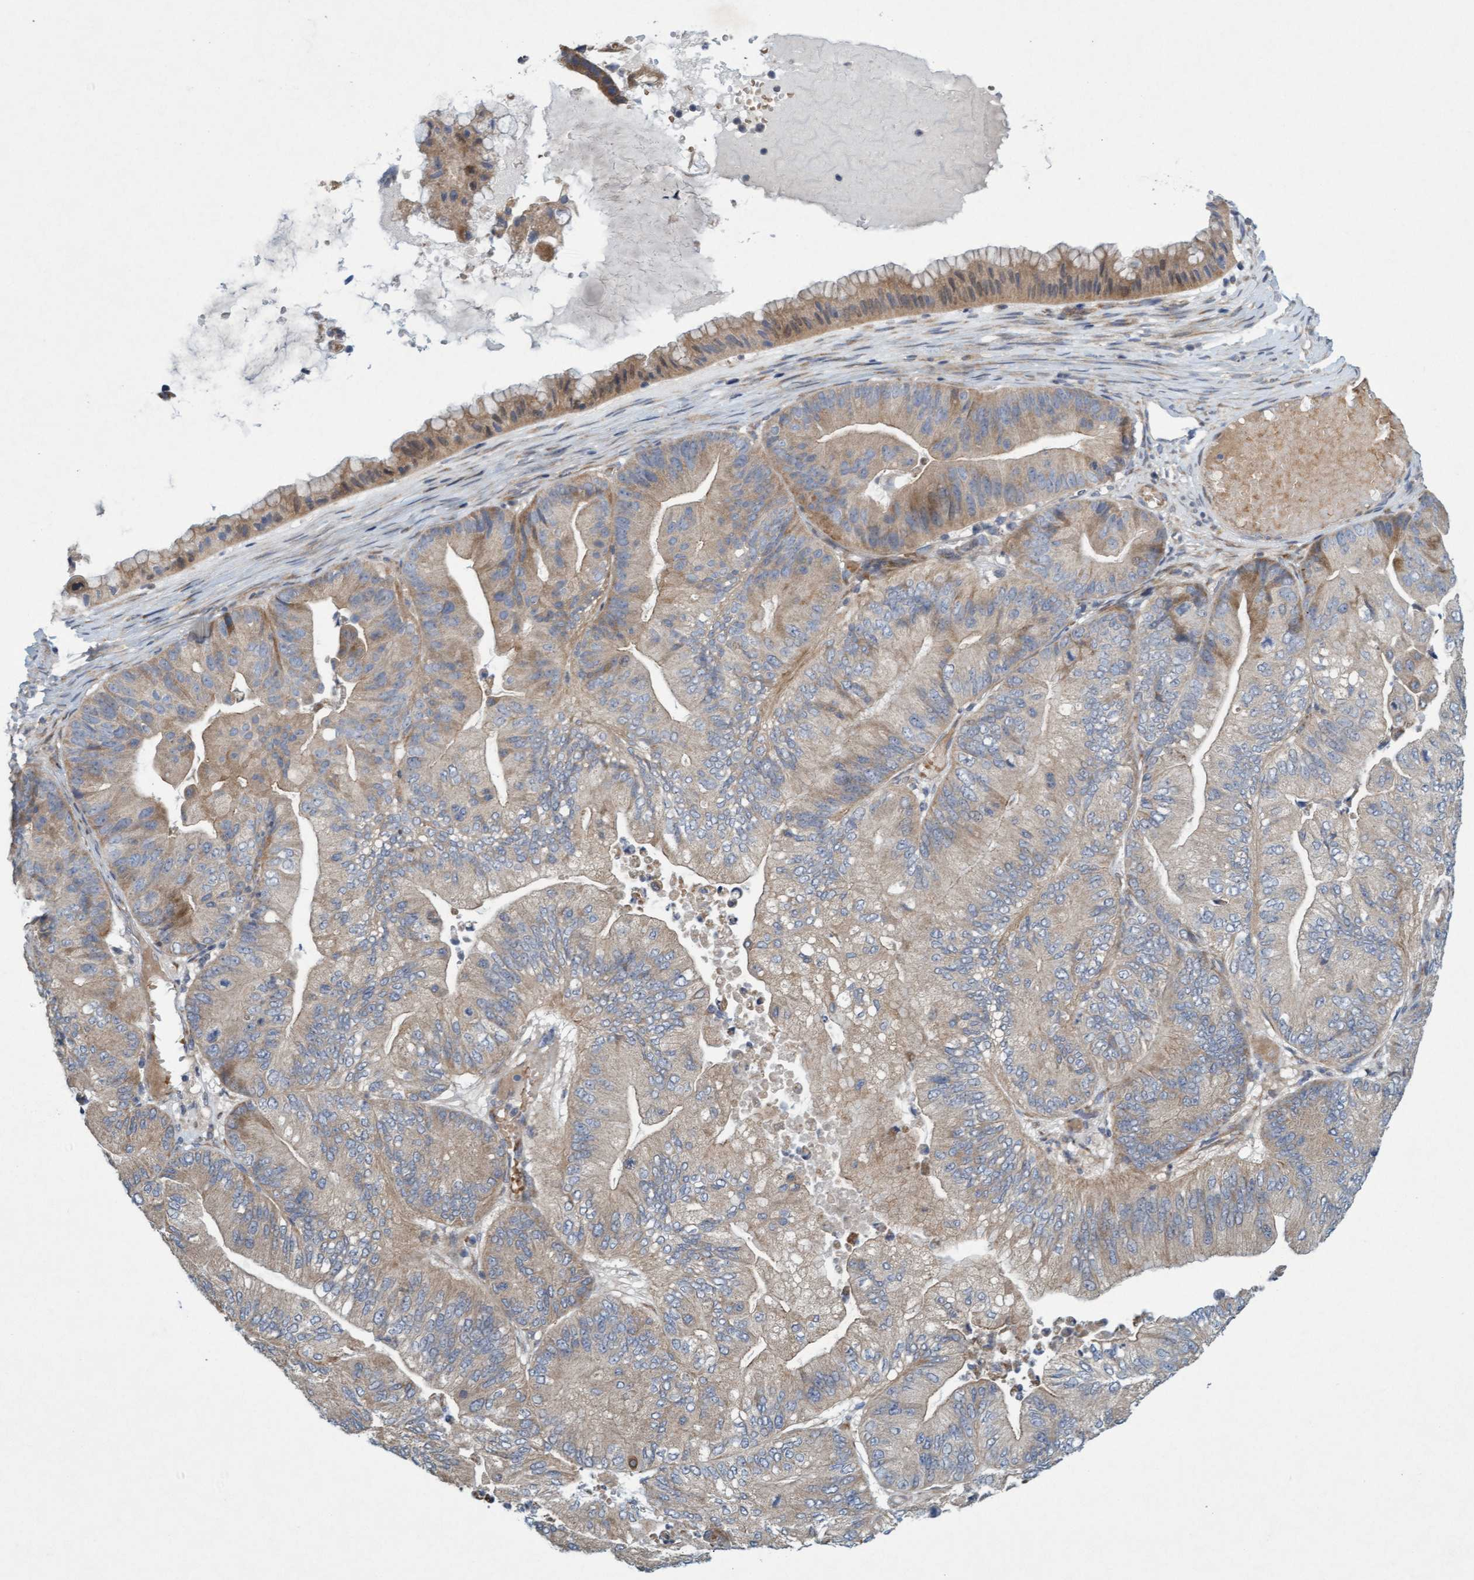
{"staining": {"intensity": "weak", "quantity": "25%-75%", "location": "cytoplasmic/membranous"}, "tissue": "ovarian cancer", "cell_type": "Tumor cells", "image_type": "cancer", "snomed": [{"axis": "morphology", "description": "Cystadenocarcinoma, mucinous, NOS"}, {"axis": "topography", "description": "Ovary"}], "caption": "Immunohistochemical staining of ovarian cancer displays low levels of weak cytoplasmic/membranous staining in approximately 25%-75% of tumor cells. (DAB (3,3'-diaminobenzidine) IHC with brightfield microscopy, high magnification).", "gene": "DDHD2", "patient": {"sex": "female", "age": 61}}